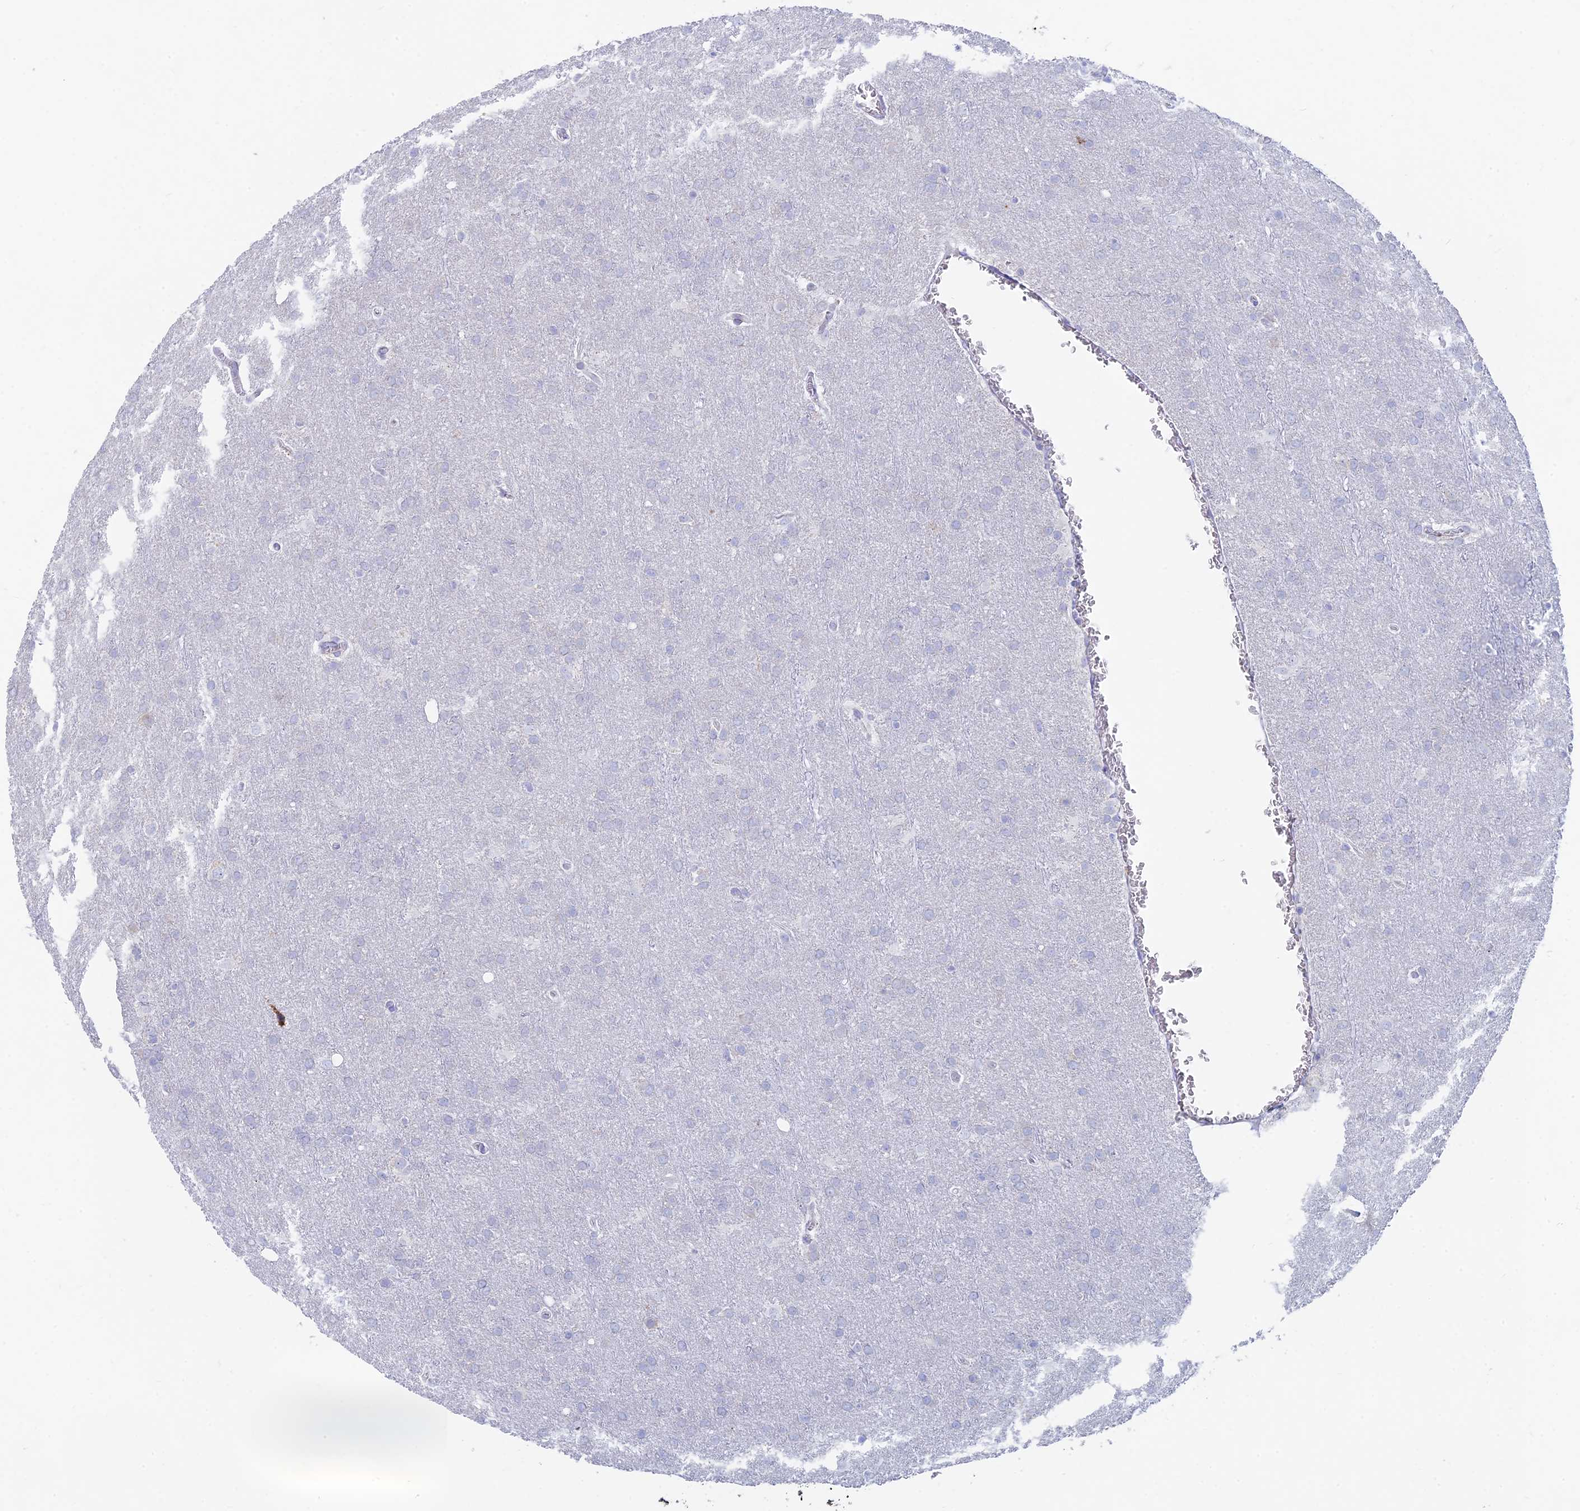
{"staining": {"intensity": "negative", "quantity": "none", "location": "none"}, "tissue": "glioma", "cell_type": "Tumor cells", "image_type": "cancer", "snomed": [{"axis": "morphology", "description": "Glioma, malignant, Low grade"}, {"axis": "topography", "description": "Brain"}], "caption": "Immunohistochemistry (IHC) of human malignant glioma (low-grade) displays no staining in tumor cells.", "gene": "WDR35", "patient": {"sex": "female", "age": 32}}